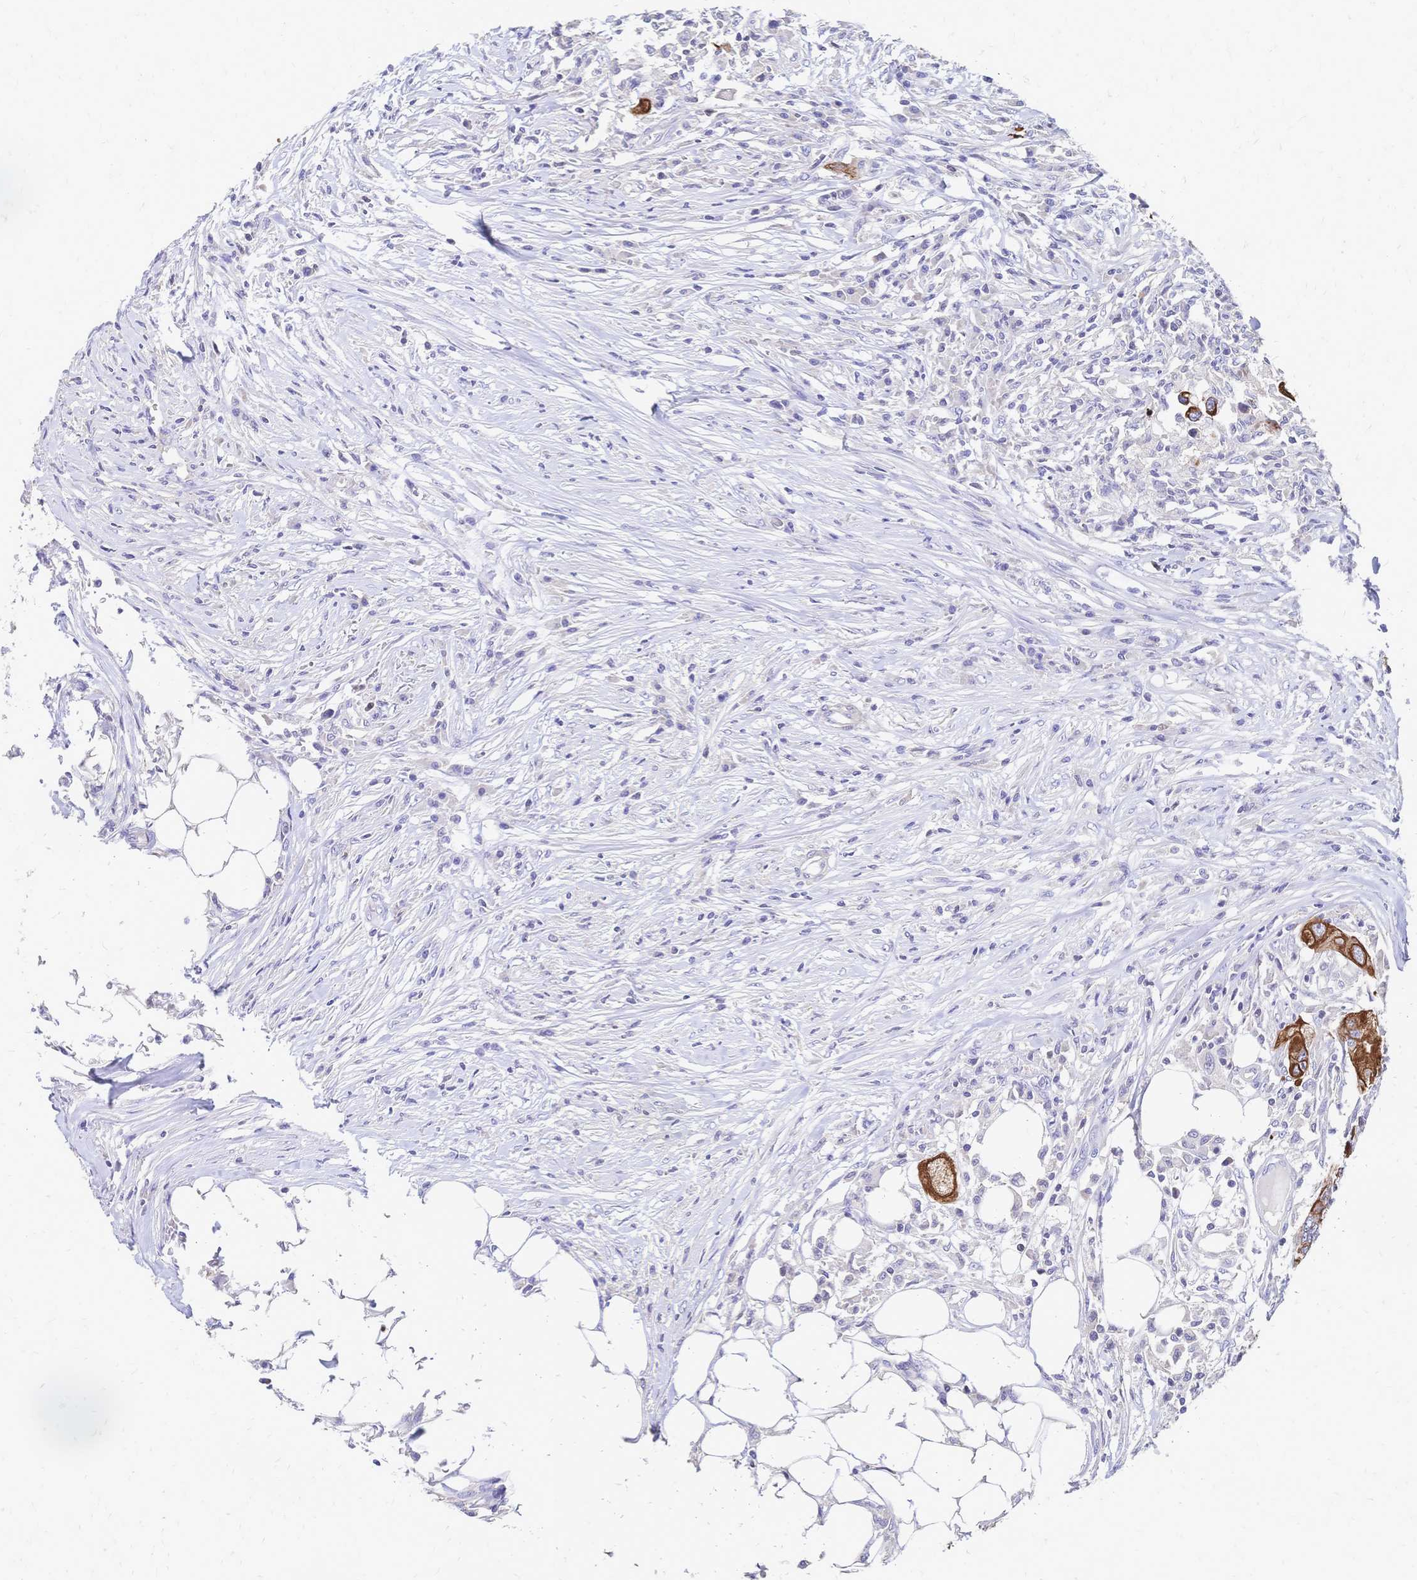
{"staining": {"intensity": "strong", "quantity": ">75%", "location": "cytoplasmic/membranous"}, "tissue": "colorectal cancer", "cell_type": "Tumor cells", "image_type": "cancer", "snomed": [{"axis": "morphology", "description": "Adenocarcinoma, NOS"}, {"axis": "topography", "description": "Colon"}], "caption": "DAB (3,3'-diaminobenzidine) immunohistochemical staining of colorectal cancer exhibits strong cytoplasmic/membranous protein expression in about >75% of tumor cells.", "gene": "DTNB", "patient": {"sex": "male", "age": 71}}